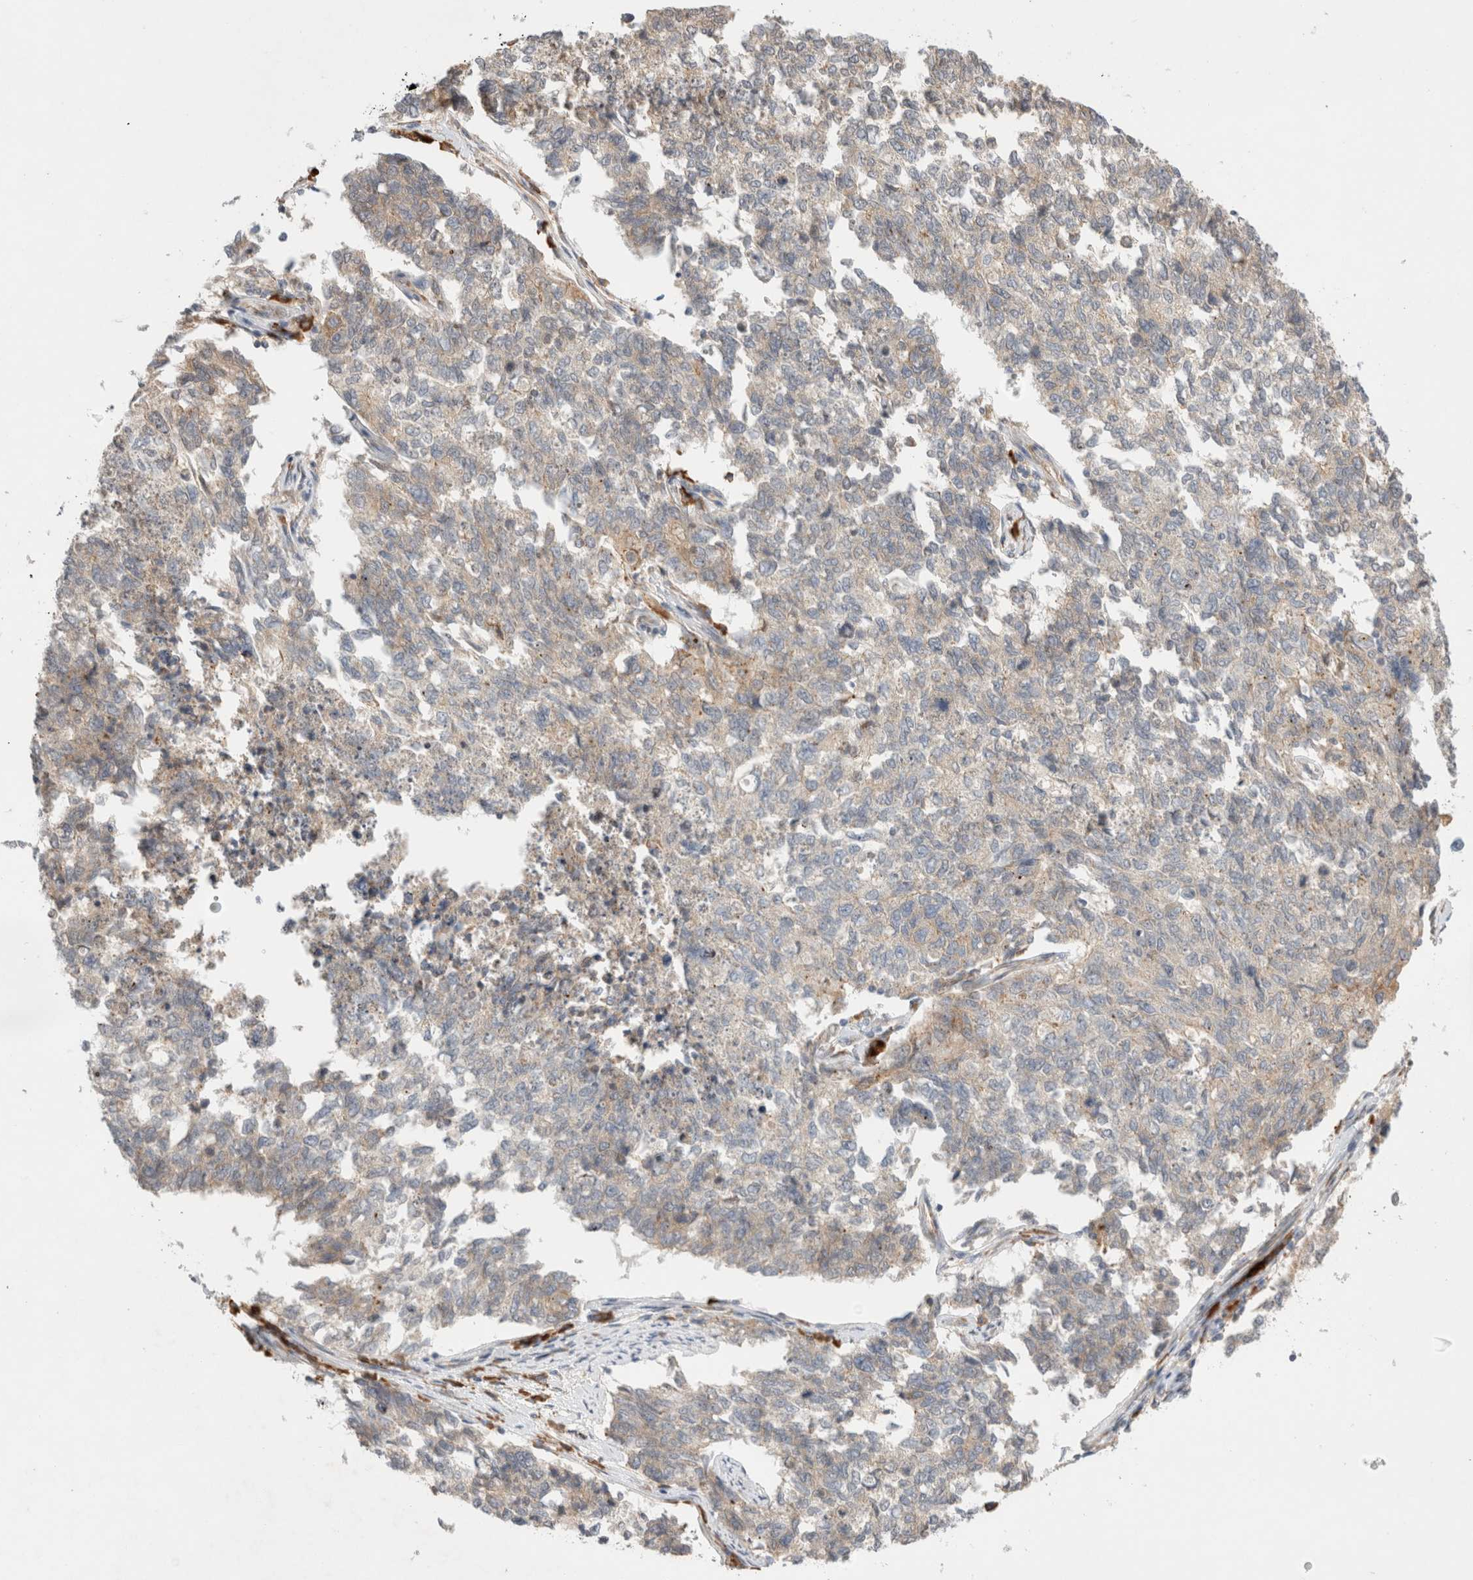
{"staining": {"intensity": "weak", "quantity": "<25%", "location": "cytoplasmic/membranous"}, "tissue": "cervical cancer", "cell_type": "Tumor cells", "image_type": "cancer", "snomed": [{"axis": "morphology", "description": "Squamous cell carcinoma, NOS"}, {"axis": "topography", "description": "Cervix"}], "caption": "A micrograph of human cervical cancer (squamous cell carcinoma) is negative for staining in tumor cells. (DAB (3,3'-diaminobenzidine) immunohistochemistry (IHC) with hematoxylin counter stain).", "gene": "NEDD4L", "patient": {"sex": "female", "age": 63}}